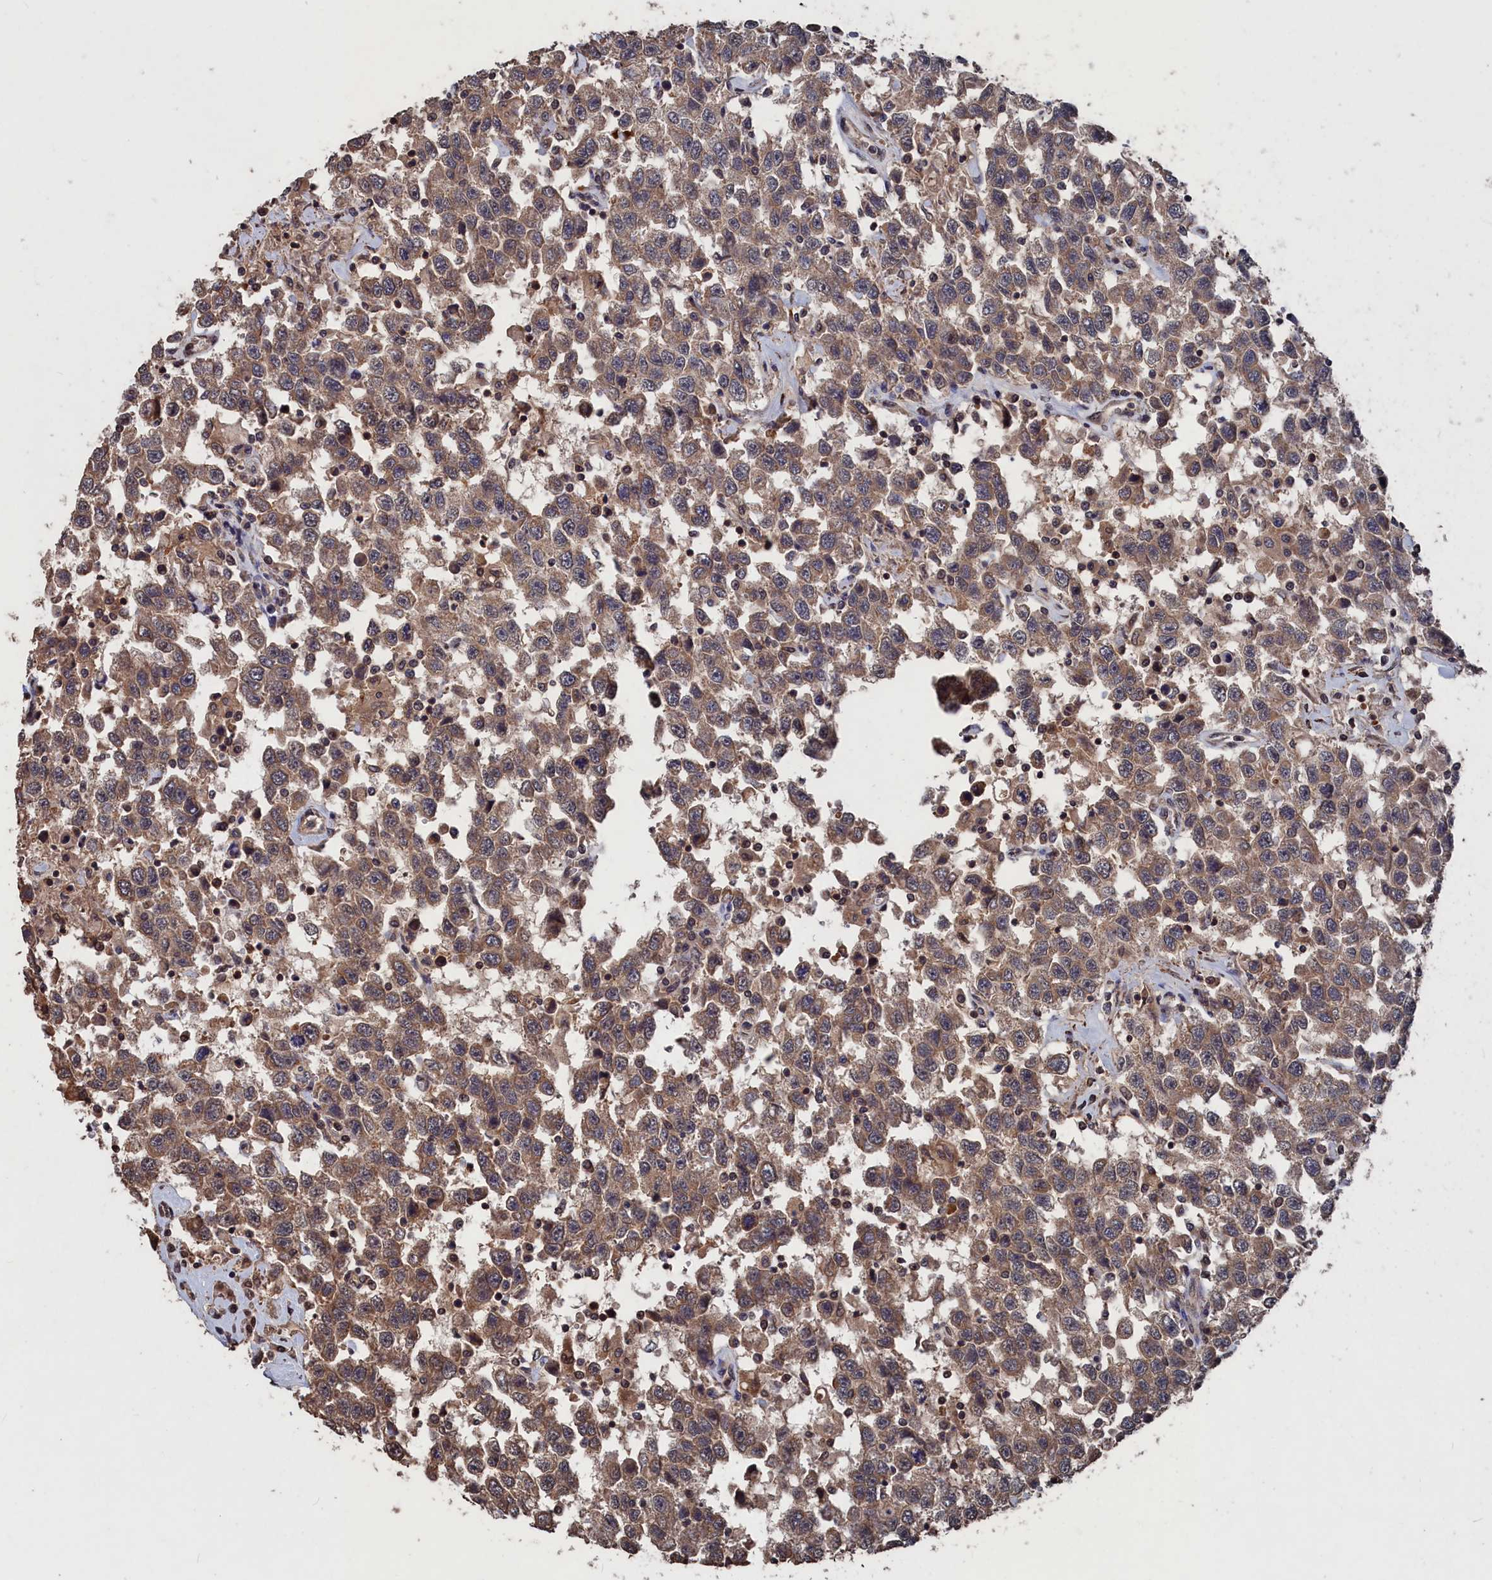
{"staining": {"intensity": "moderate", "quantity": ">75%", "location": "cytoplasmic/membranous"}, "tissue": "testis cancer", "cell_type": "Tumor cells", "image_type": "cancer", "snomed": [{"axis": "morphology", "description": "Seminoma, NOS"}, {"axis": "topography", "description": "Testis"}], "caption": "Human testis cancer stained with a brown dye demonstrates moderate cytoplasmic/membranous positive positivity in approximately >75% of tumor cells.", "gene": "PDE12", "patient": {"sex": "male", "age": 41}}